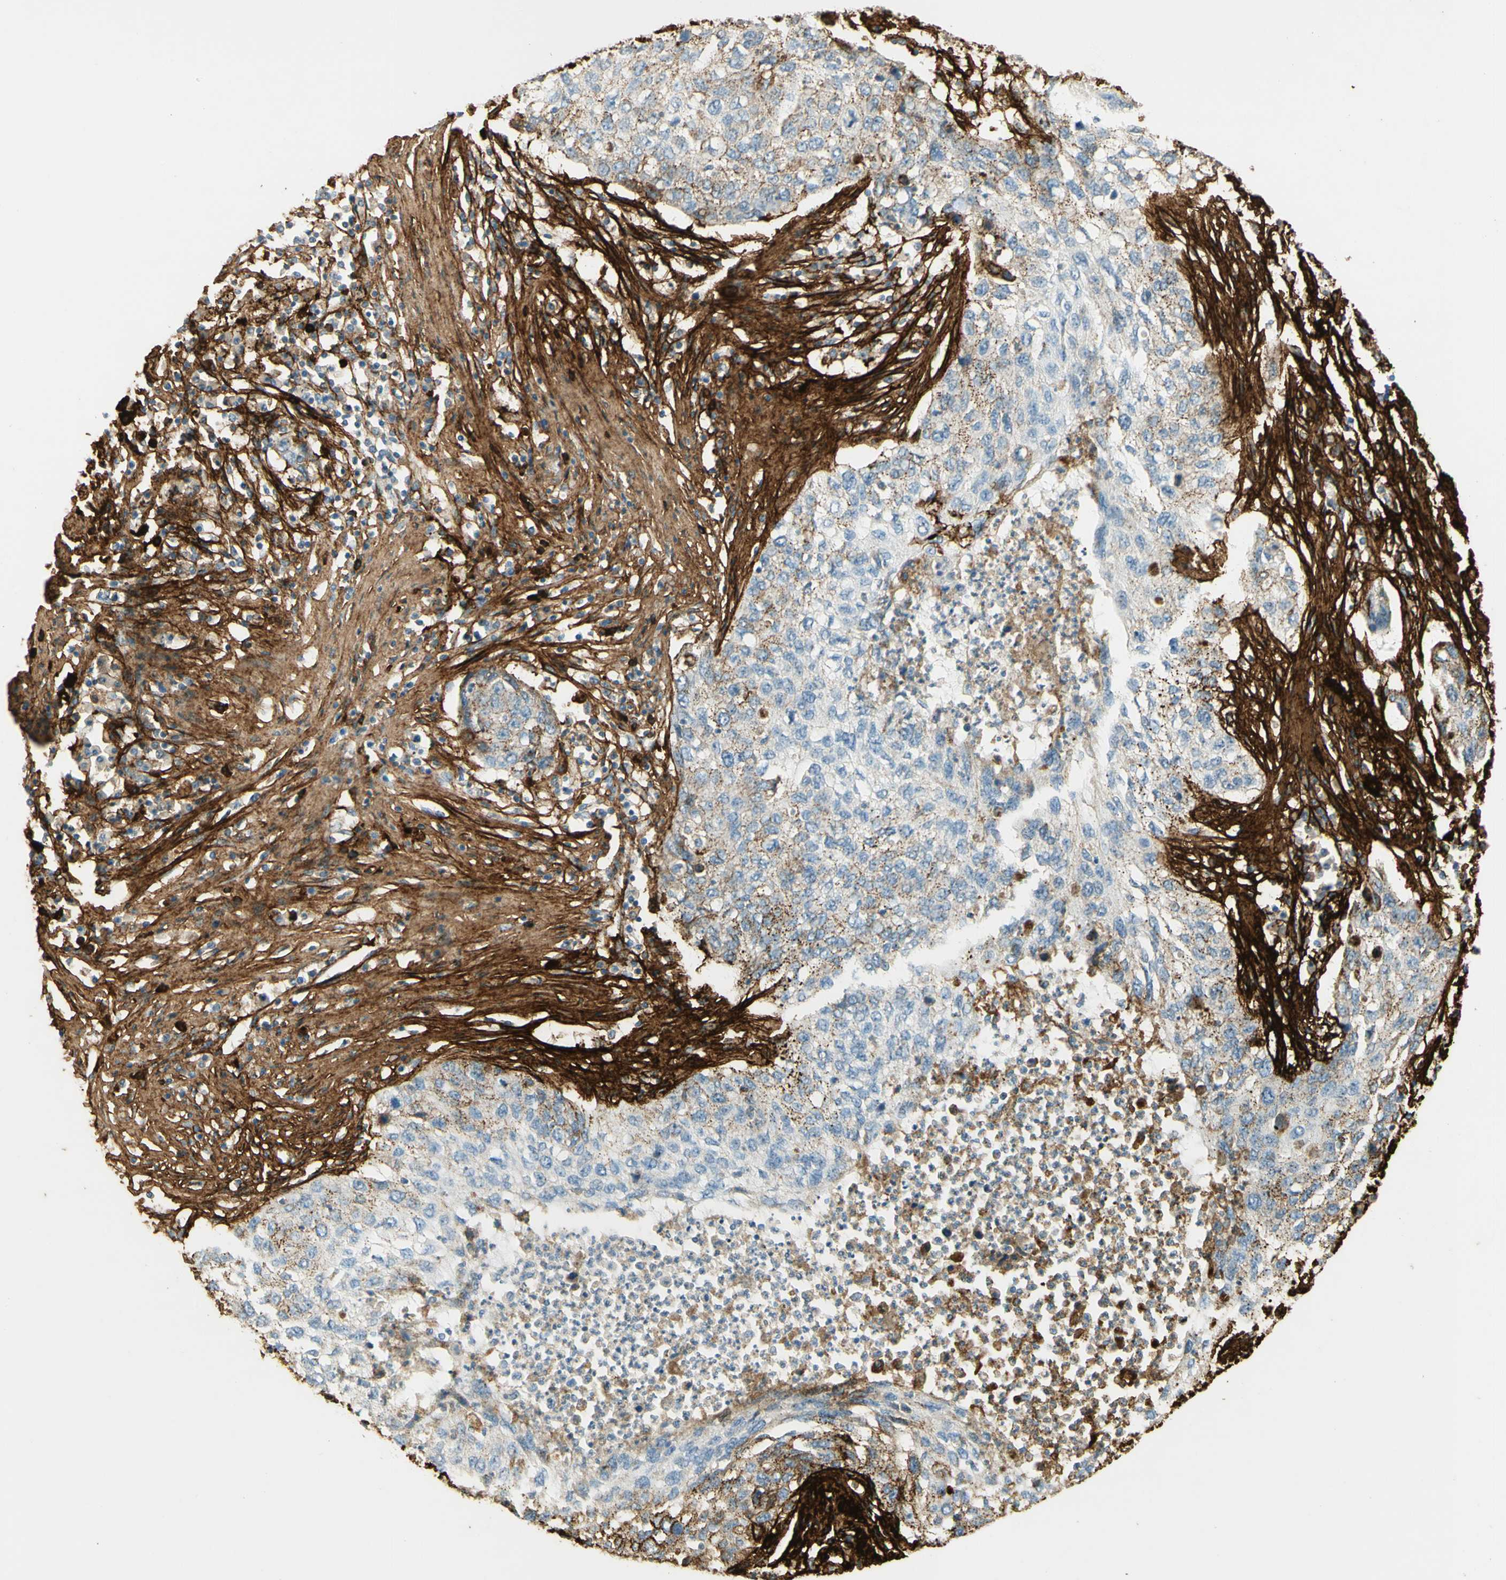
{"staining": {"intensity": "strong", "quantity": "25%-75%", "location": "cytoplasmic/membranous"}, "tissue": "lung cancer", "cell_type": "Tumor cells", "image_type": "cancer", "snomed": [{"axis": "morphology", "description": "Squamous cell carcinoma, NOS"}, {"axis": "topography", "description": "Lung"}], "caption": "Human lung cancer stained with a protein marker demonstrates strong staining in tumor cells.", "gene": "TNN", "patient": {"sex": "female", "age": 63}}